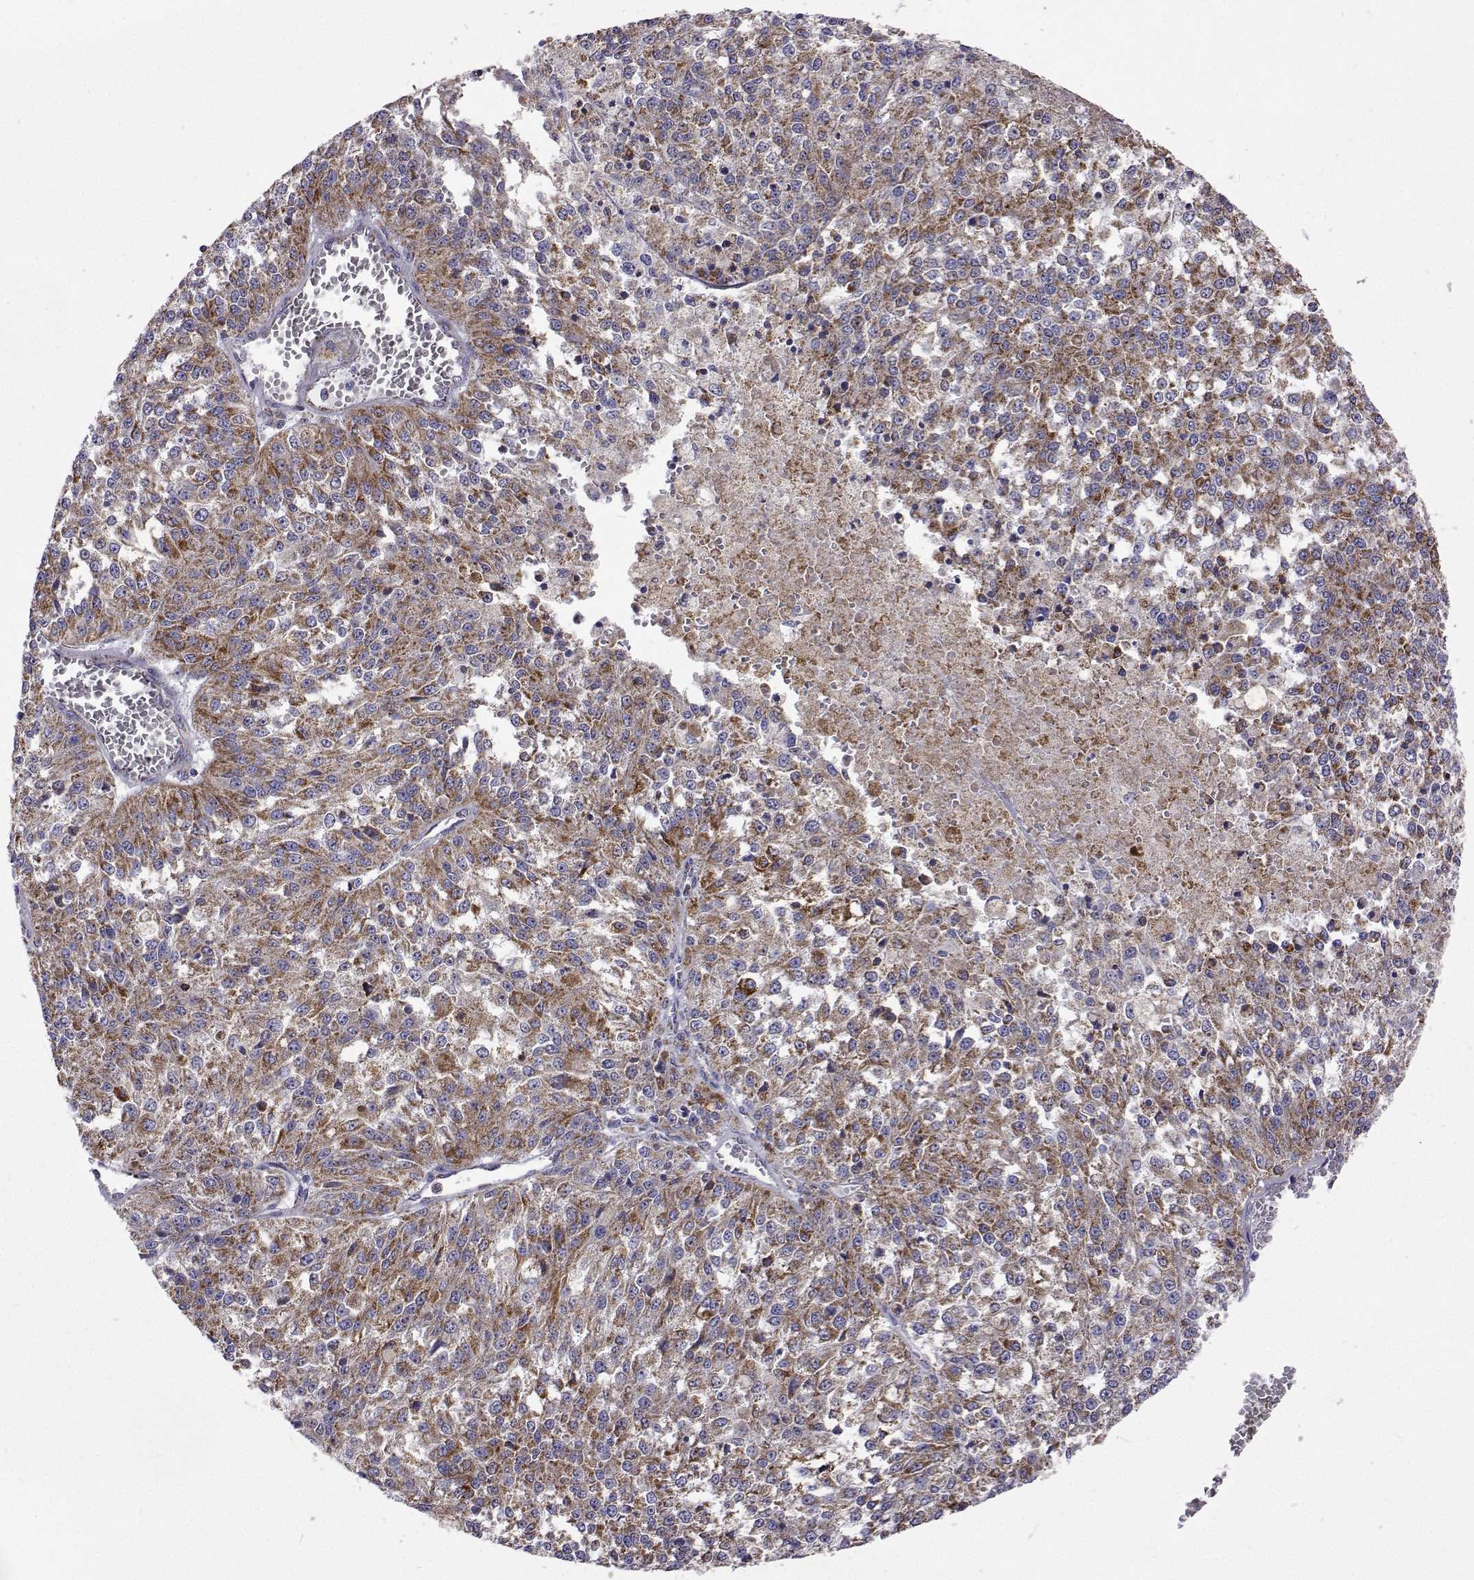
{"staining": {"intensity": "moderate", "quantity": "25%-75%", "location": "cytoplasmic/membranous"}, "tissue": "melanoma", "cell_type": "Tumor cells", "image_type": "cancer", "snomed": [{"axis": "morphology", "description": "Malignant melanoma, Metastatic site"}, {"axis": "topography", "description": "Lymph node"}], "caption": "Human malignant melanoma (metastatic site) stained with a protein marker exhibits moderate staining in tumor cells.", "gene": "MCCC2", "patient": {"sex": "female", "age": 64}}